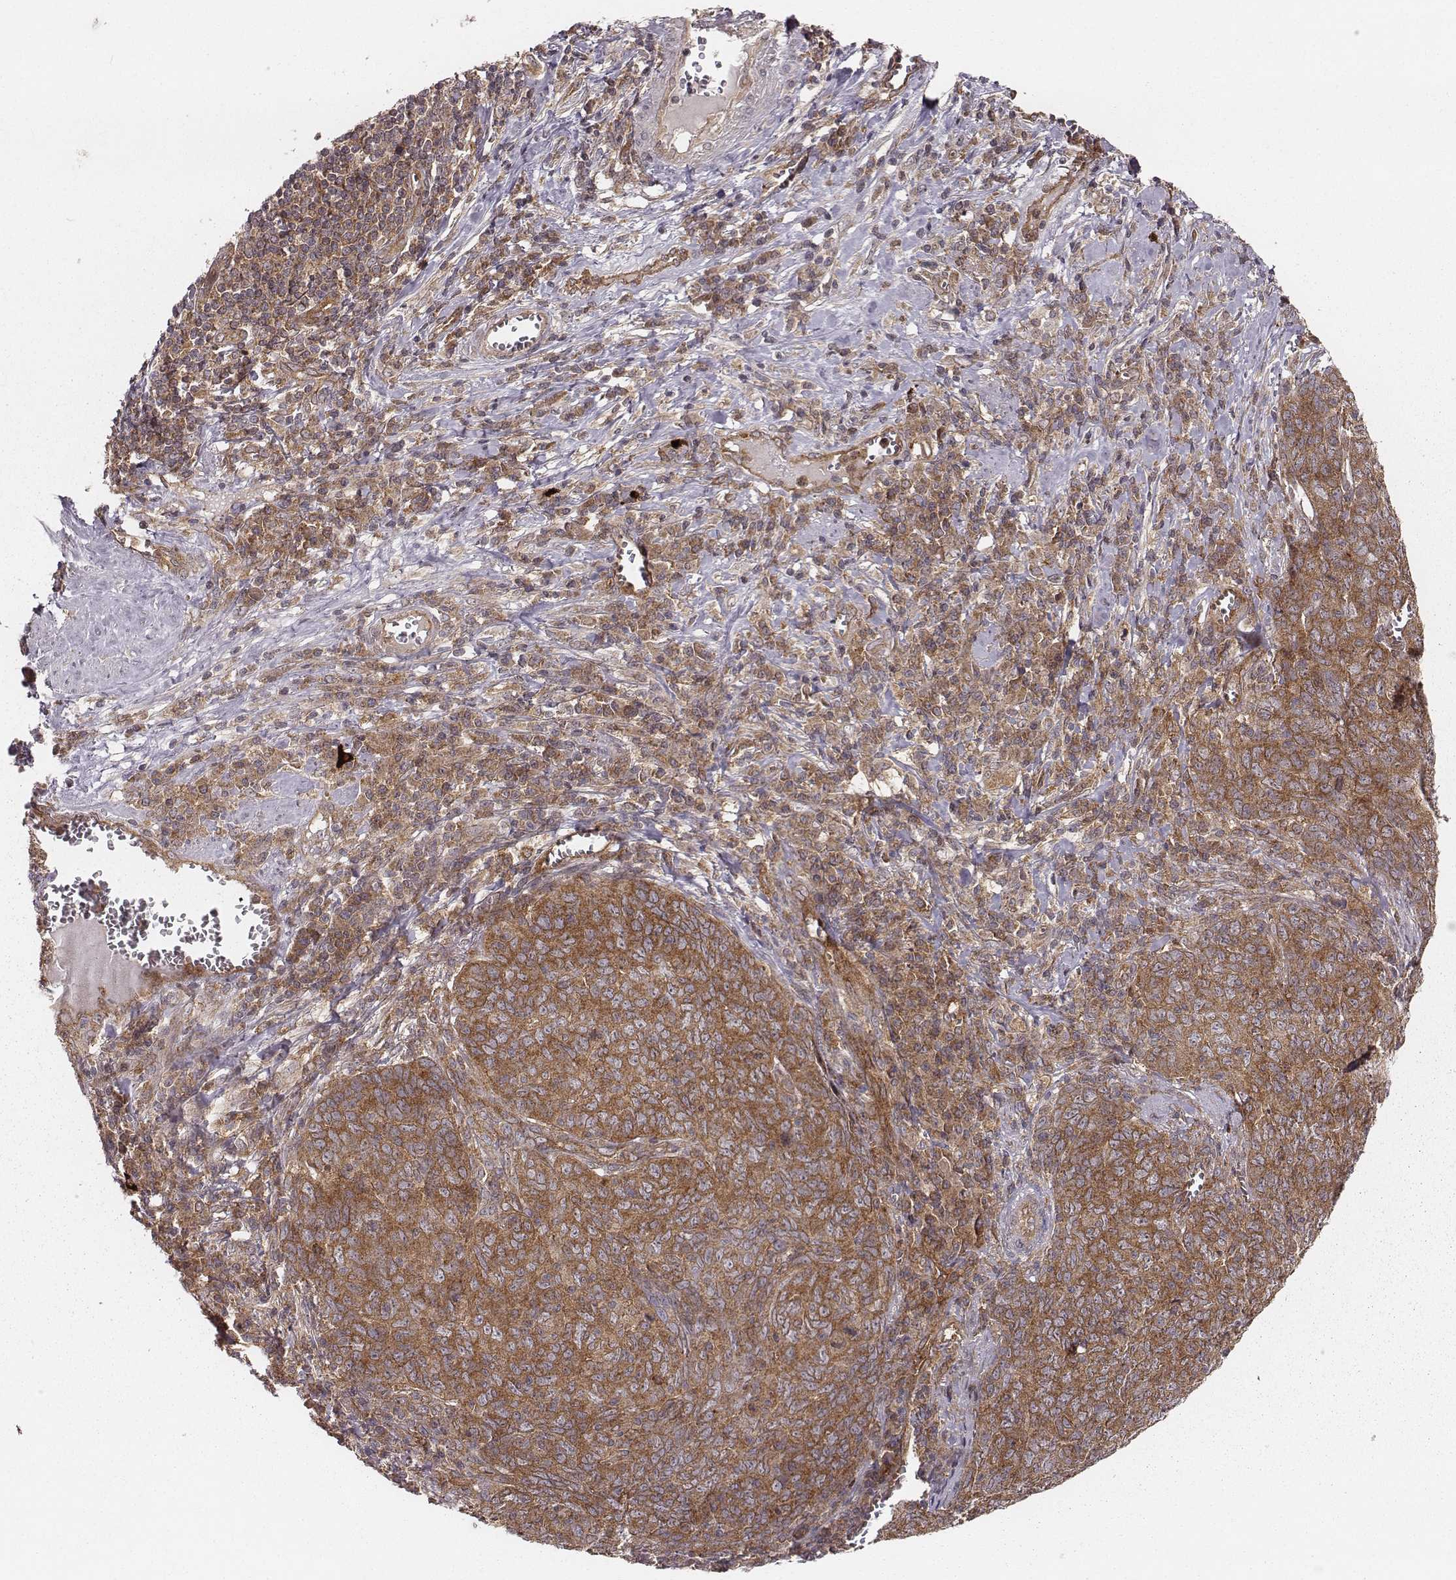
{"staining": {"intensity": "strong", "quantity": ">75%", "location": "cytoplasmic/membranous"}, "tissue": "skin cancer", "cell_type": "Tumor cells", "image_type": "cancer", "snomed": [{"axis": "morphology", "description": "Squamous cell carcinoma, NOS"}, {"axis": "topography", "description": "Skin"}, {"axis": "topography", "description": "Anal"}], "caption": "Skin cancer (squamous cell carcinoma) stained for a protein displays strong cytoplasmic/membranous positivity in tumor cells. (Stains: DAB (3,3'-diaminobenzidine) in brown, nuclei in blue, Microscopy: brightfield microscopy at high magnification).", "gene": "VPS26A", "patient": {"sex": "female", "age": 51}}